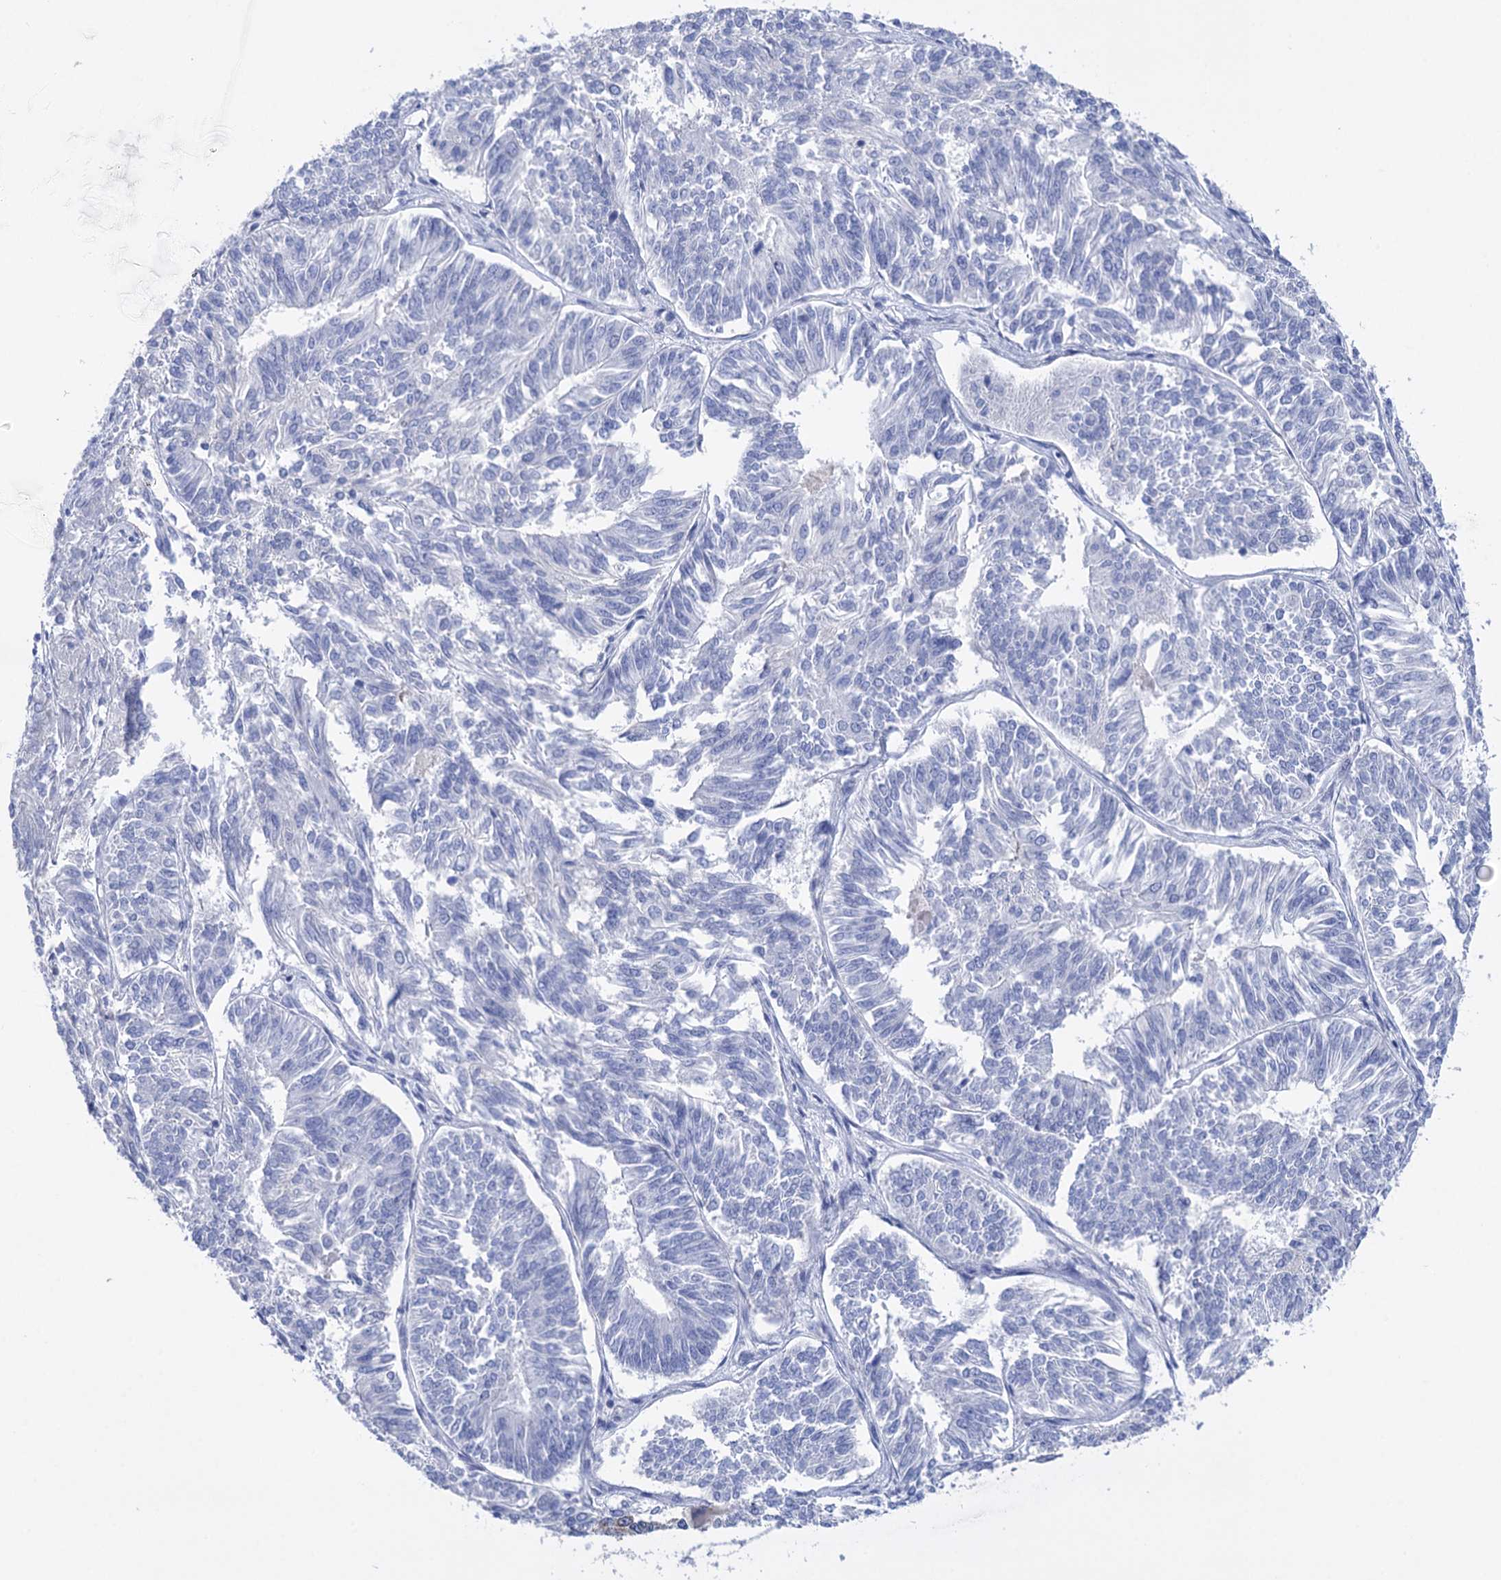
{"staining": {"intensity": "negative", "quantity": "none", "location": "none"}, "tissue": "endometrial cancer", "cell_type": "Tumor cells", "image_type": "cancer", "snomed": [{"axis": "morphology", "description": "Adenocarcinoma, NOS"}, {"axis": "topography", "description": "Endometrium"}], "caption": "Adenocarcinoma (endometrial) was stained to show a protein in brown. There is no significant staining in tumor cells. (Immunohistochemistry (ihc), brightfield microscopy, high magnification).", "gene": "BBS4", "patient": {"sex": "female", "age": 58}}